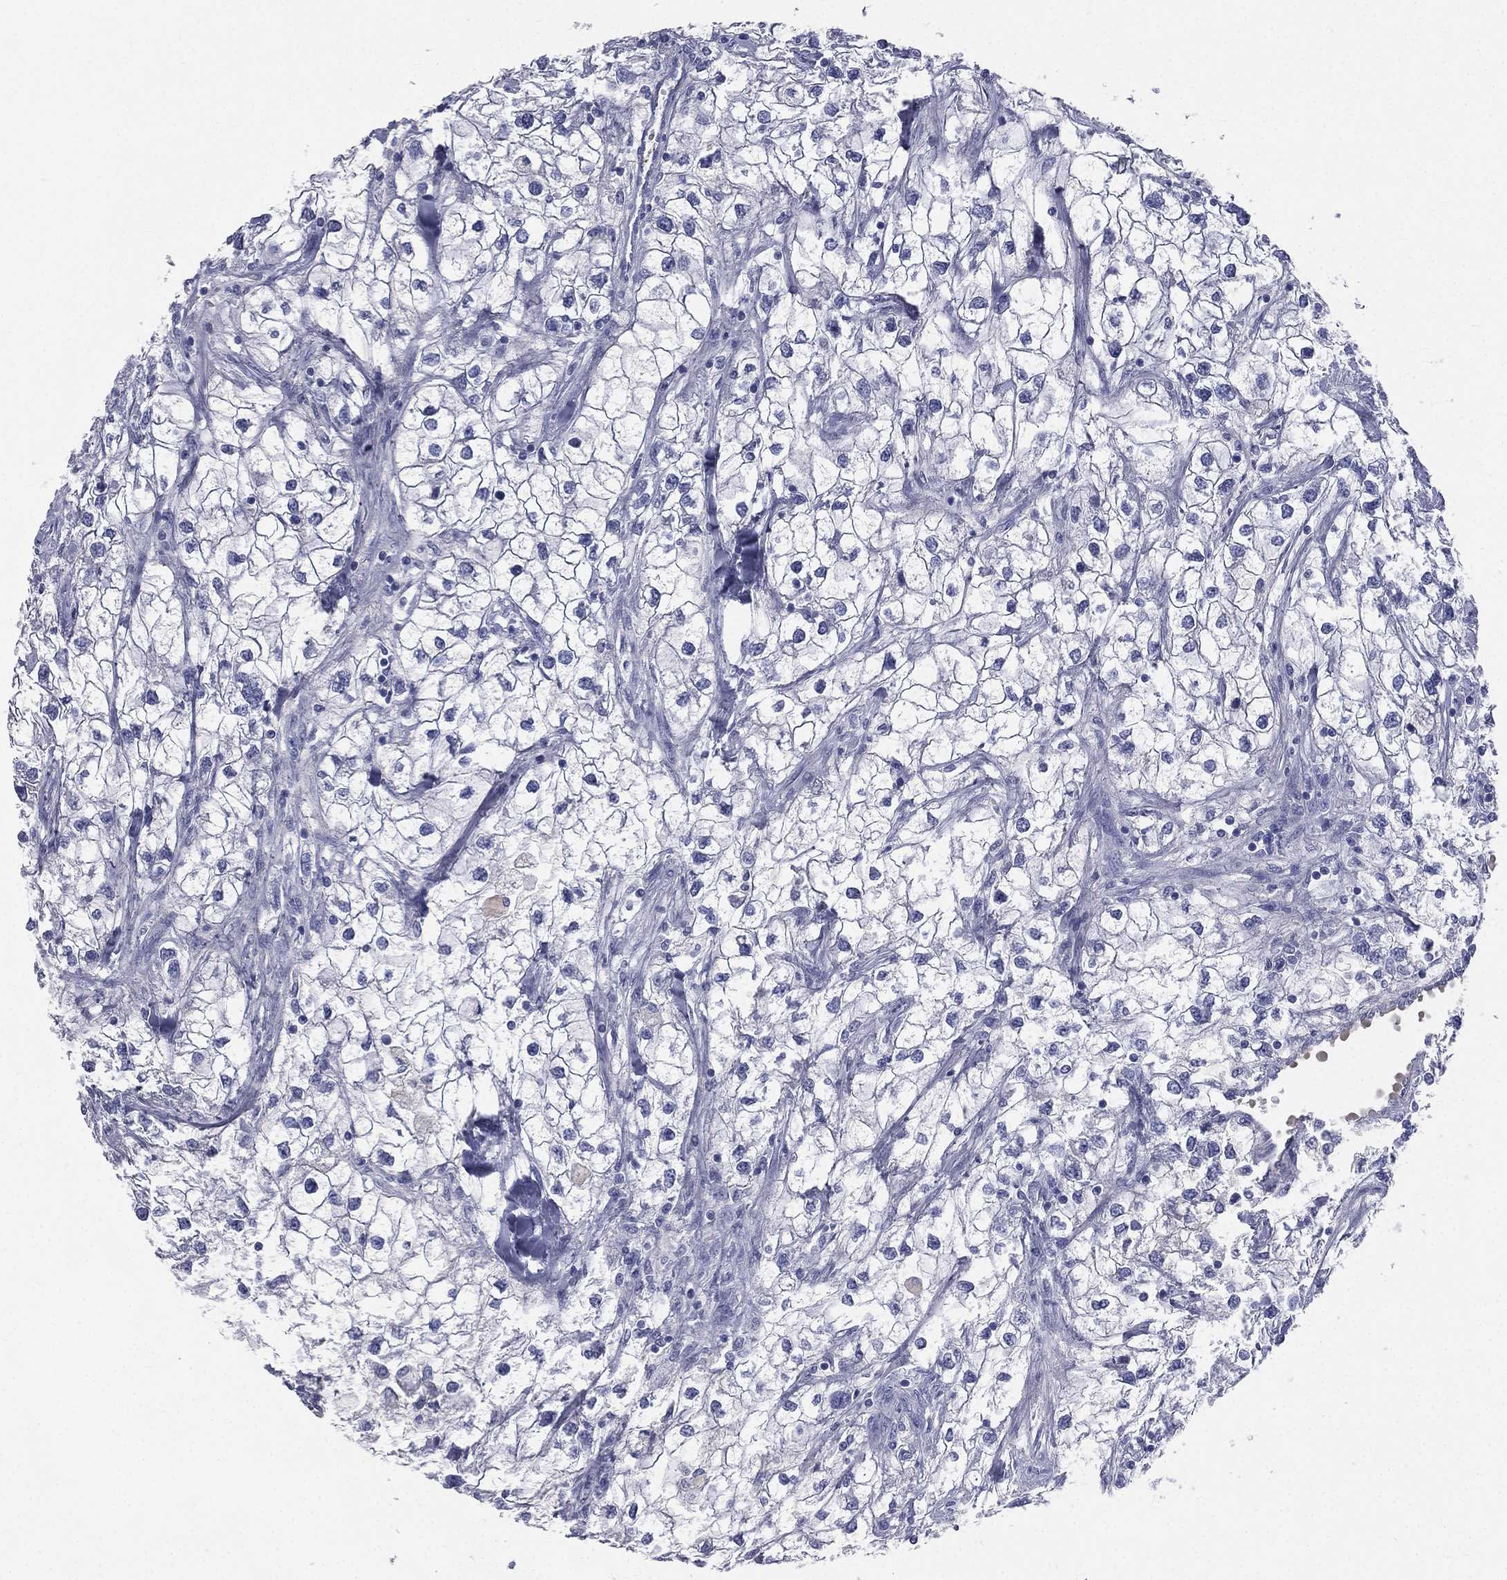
{"staining": {"intensity": "negative", "quantity": "none", "location": "none"}, "tissue": "renal cancer", "cell_type": "Tumor cells", "image_type": "cancer", "snomed": [{"axis": "morphology", "description": "Adenocarcinoma, NOS"}, {"axis": "topography", "description": "Kidney"}], "caption": "DAB immunohistochemical staining of renal cancer demonstrates no significant staining in tumor cells.", "gene": "HP", "patient": {"sex": "male", "age": 59}}